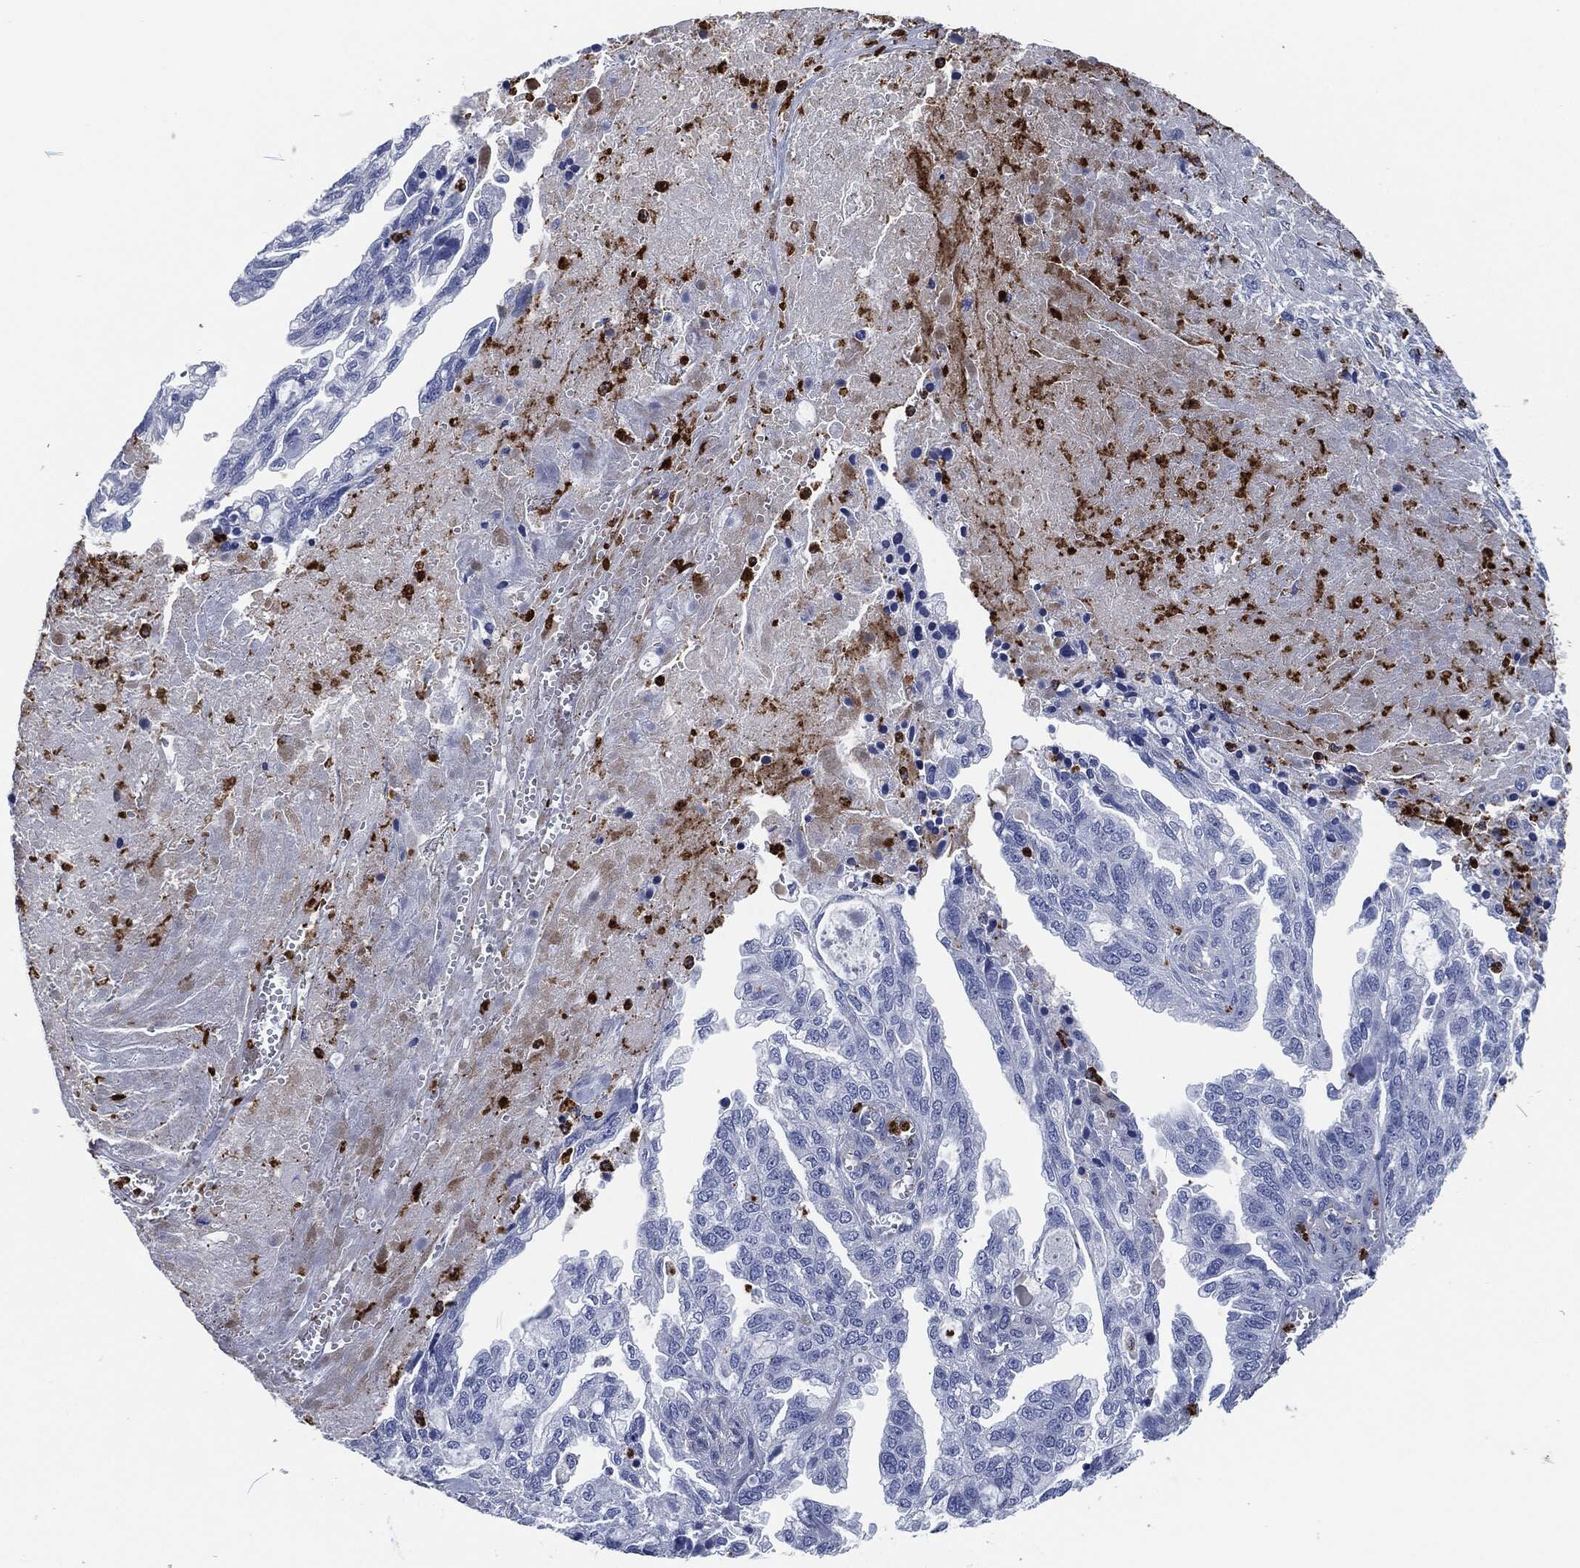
{"staining": {"intensity": "negative", "quantity": "none", "location": "none"}, "tissue": "ovarian cancer", "cell_type": "Tumor cells", "image_type": "cancer", "snomed": [{"axis": "morphology", "description": "Cystadenocarcinoma, serous, NOS"}, {"axis": "topography", "description": "Ovary"}], "caption": "IHC image of human ovarian serous cystadenocarcinoma stained for a protein (brown), which reveals no staining in tumor cells.", "gene": "MPO", "patient": {"sex": "female", "age": 51}}